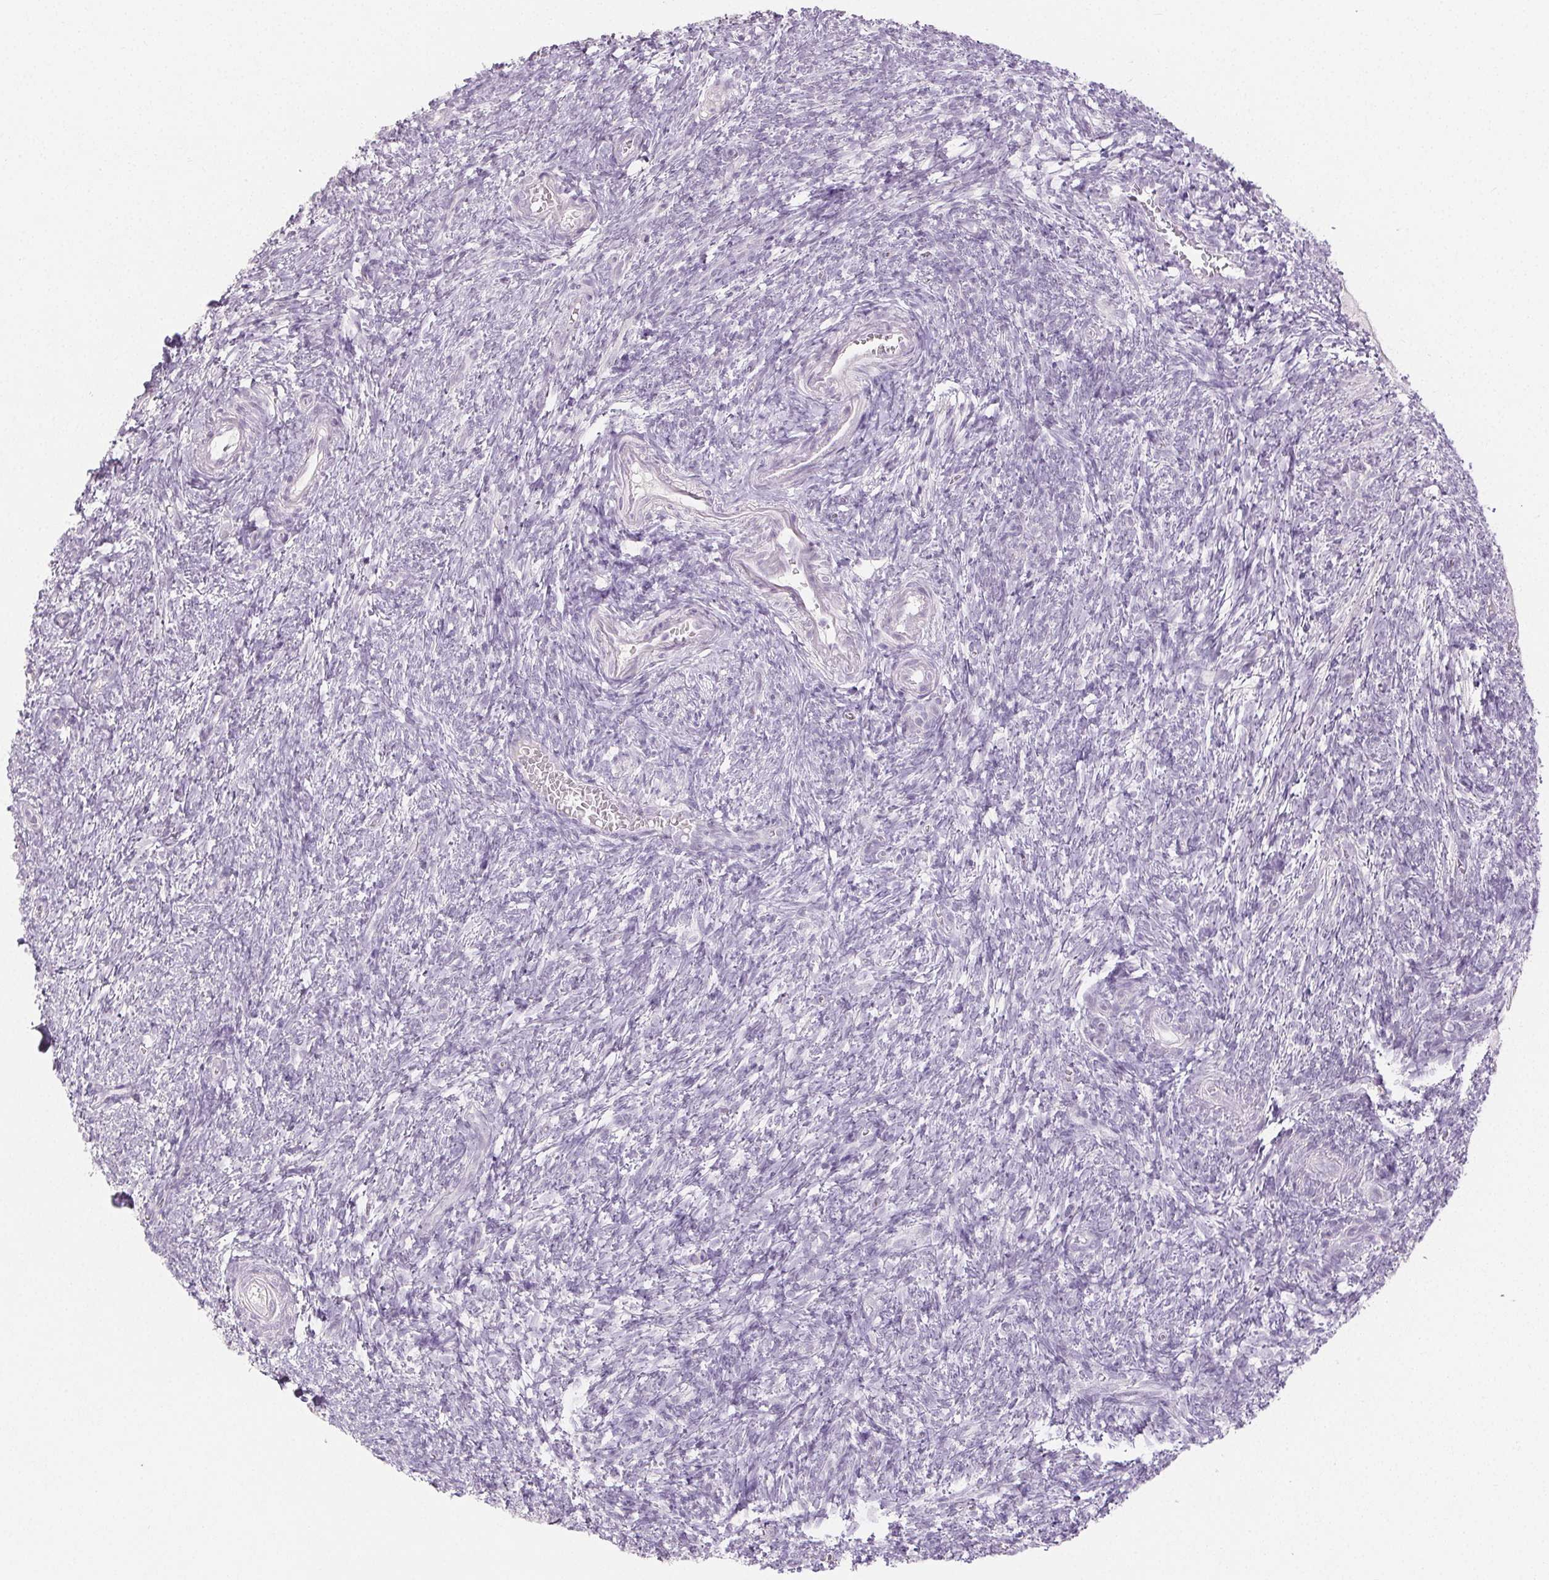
{"staining": {"intensity": "negative", "quantity": "none", "location": "none"}, "tissue": "ovary", "cell_type": "Ovarian stroma cells", "image_type": "normal", "snomed": [{"axis": "morphology", "description": "Normal tissue, NOS"}, {"axis": "topography", "description": "Ovary"}], "caption": "Image shows no protein staining in ovarian stroma cells of benign ovary.", "gene": "PI3", "patient": {"sex": "female", "age": 39}}